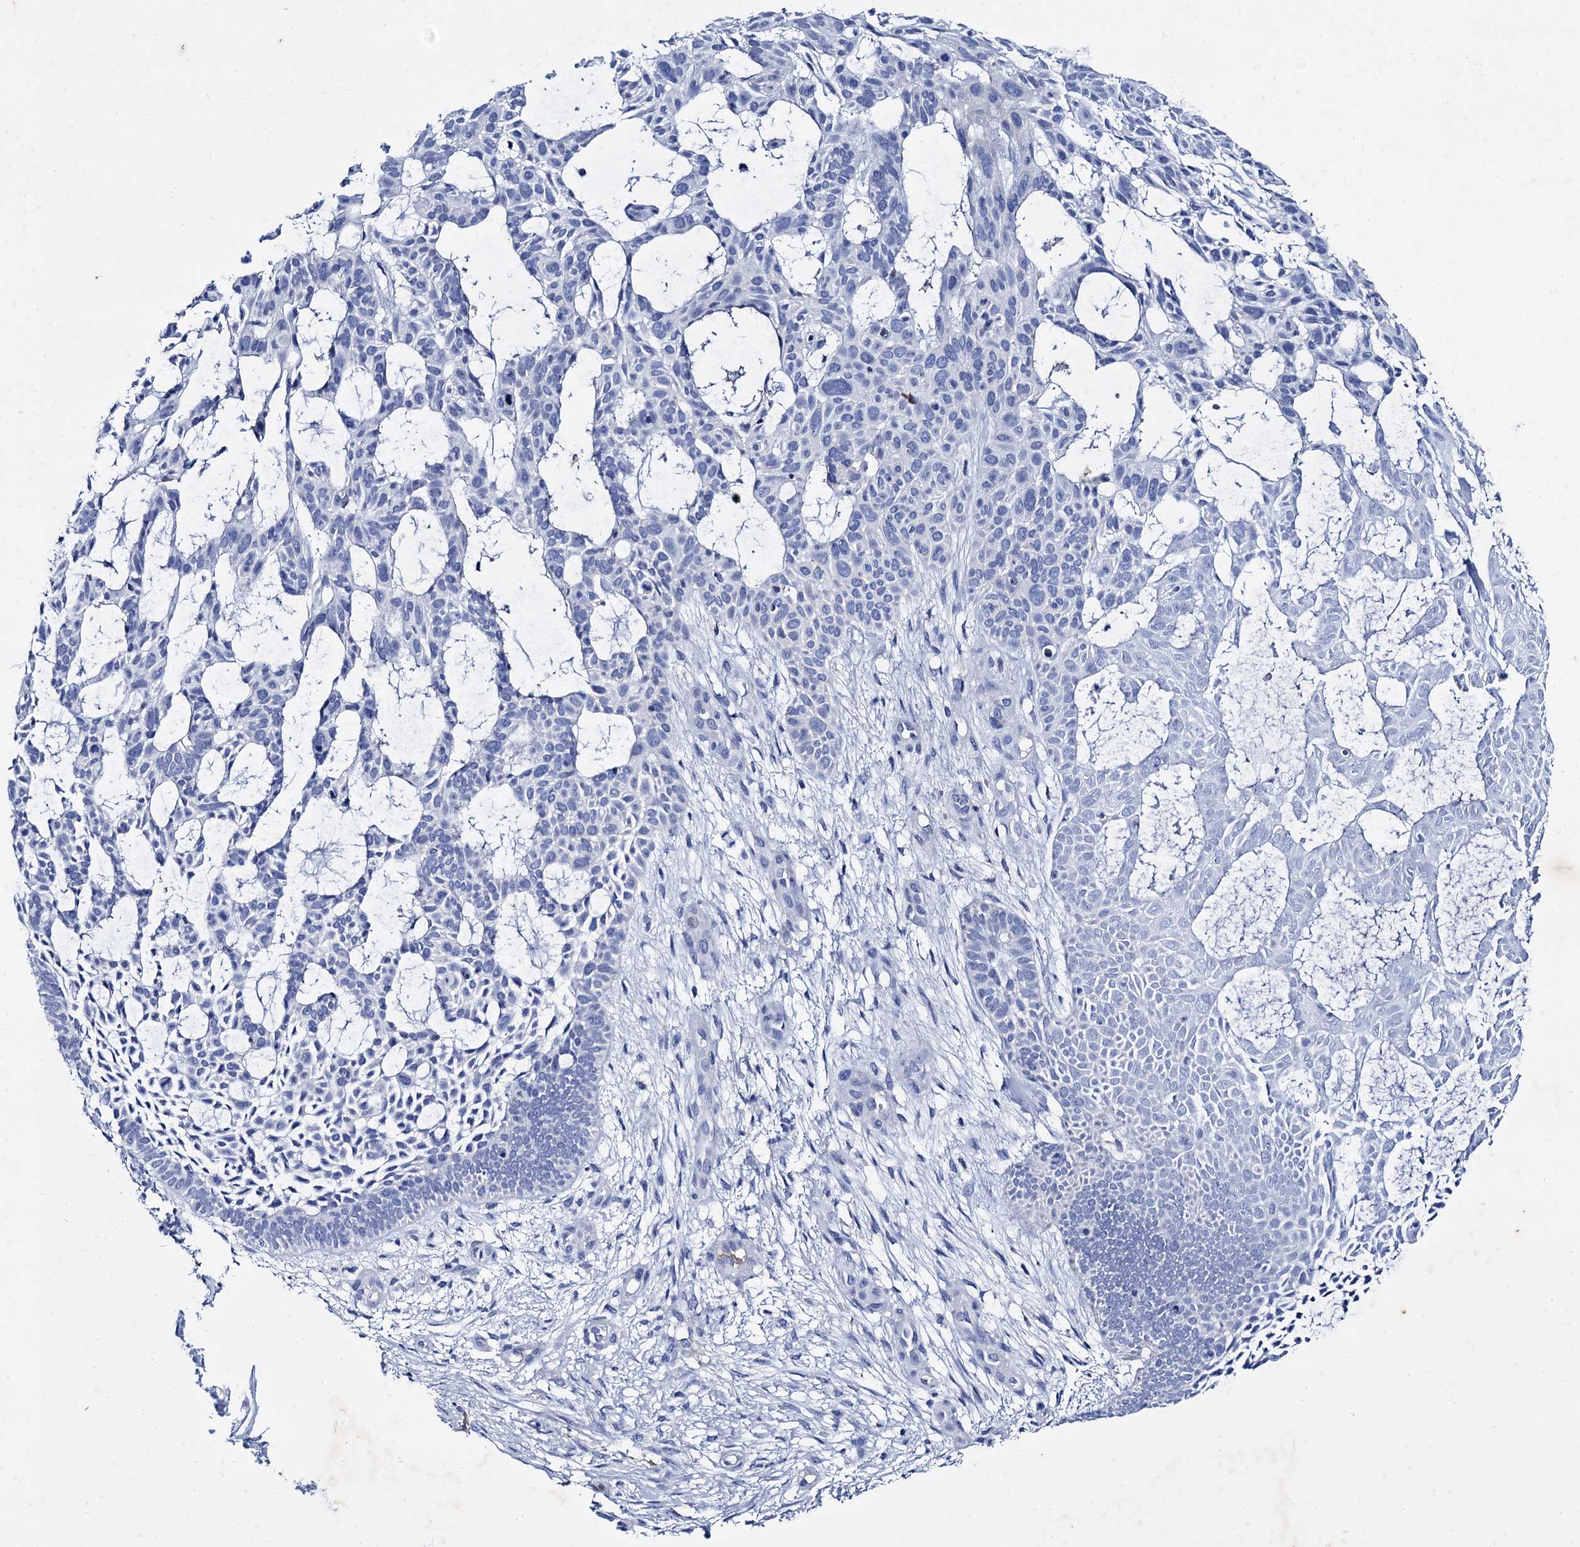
{"staining": {"intensity": "negative", "quantity": "none", "location": "none"}, "tissue": "skin cancer", "cell_type": "Tumor cells", "image_type": "cancer", "snomed": [{"axis": "morphology", "description": "Basal cell carcinoma"}, {"axis": "topography", "description": "Skin"}], "caption": "Micrograph shows no significant protein positivity in tumor cells of skin cancer (basal cell carcinoma).", "gene": "TMEM72", "patient": {"sex": "male", "age": 89}}